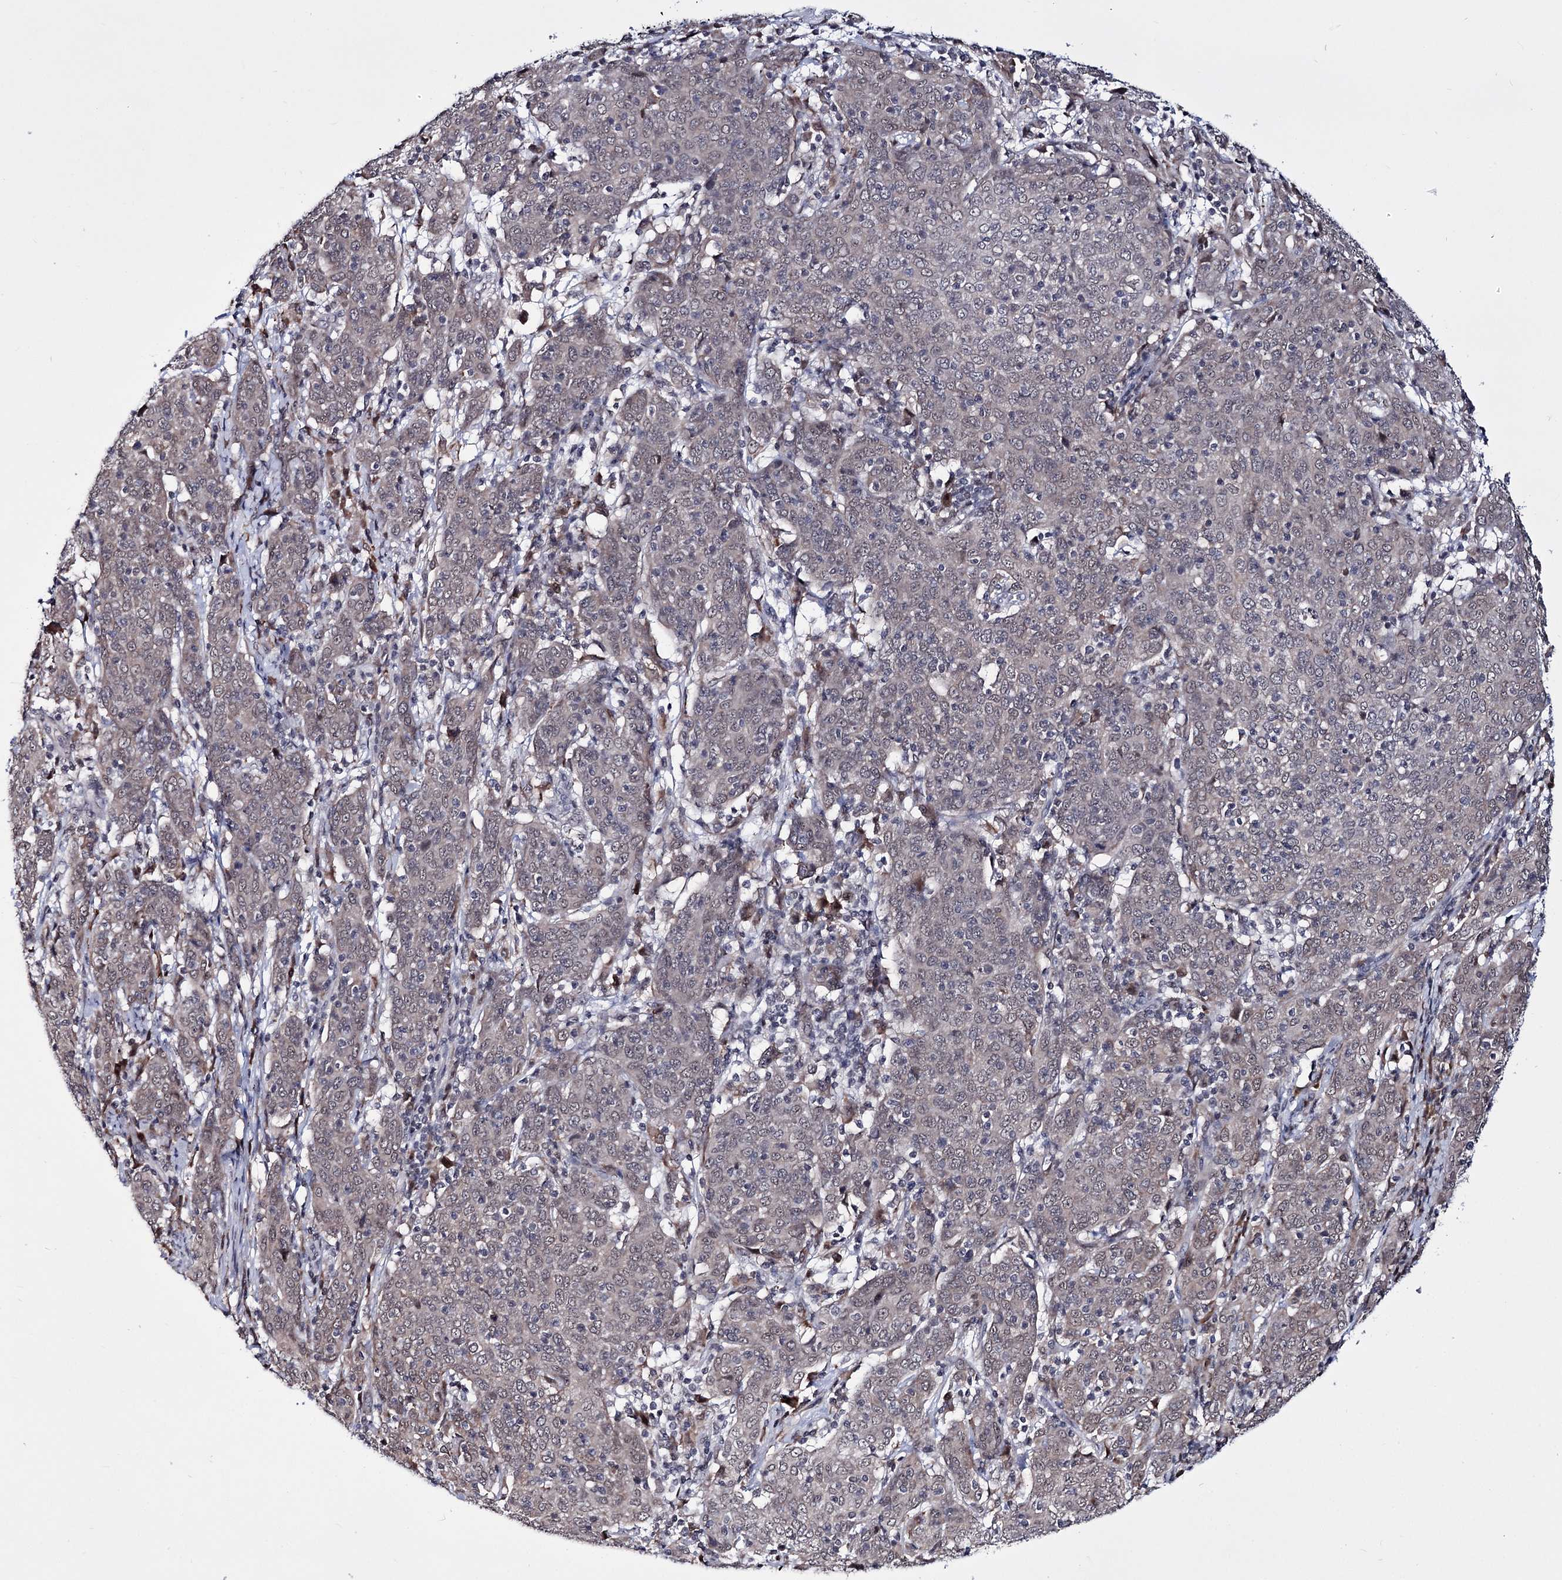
{"staining": {"intensity": "negative", "quantity": "none", "location": "none"}, "tissue": "cervical cancer", "cell_type": "Tumor cells", "image_type": "cancer", "snomed": [{"axis": "morphology", "description": "Squamous cell carcinoma, NOS"}, {"axis": "topography", "description": "Cervix"}], "caption": "The photomicrograph demonstrates no significant staining in tumor cells of cervical cancer (squamous cell carcinoma). Nuclei are stained in blue.", "gene": "PPRC1", "patient": {"sex": "female", "age": 67}}